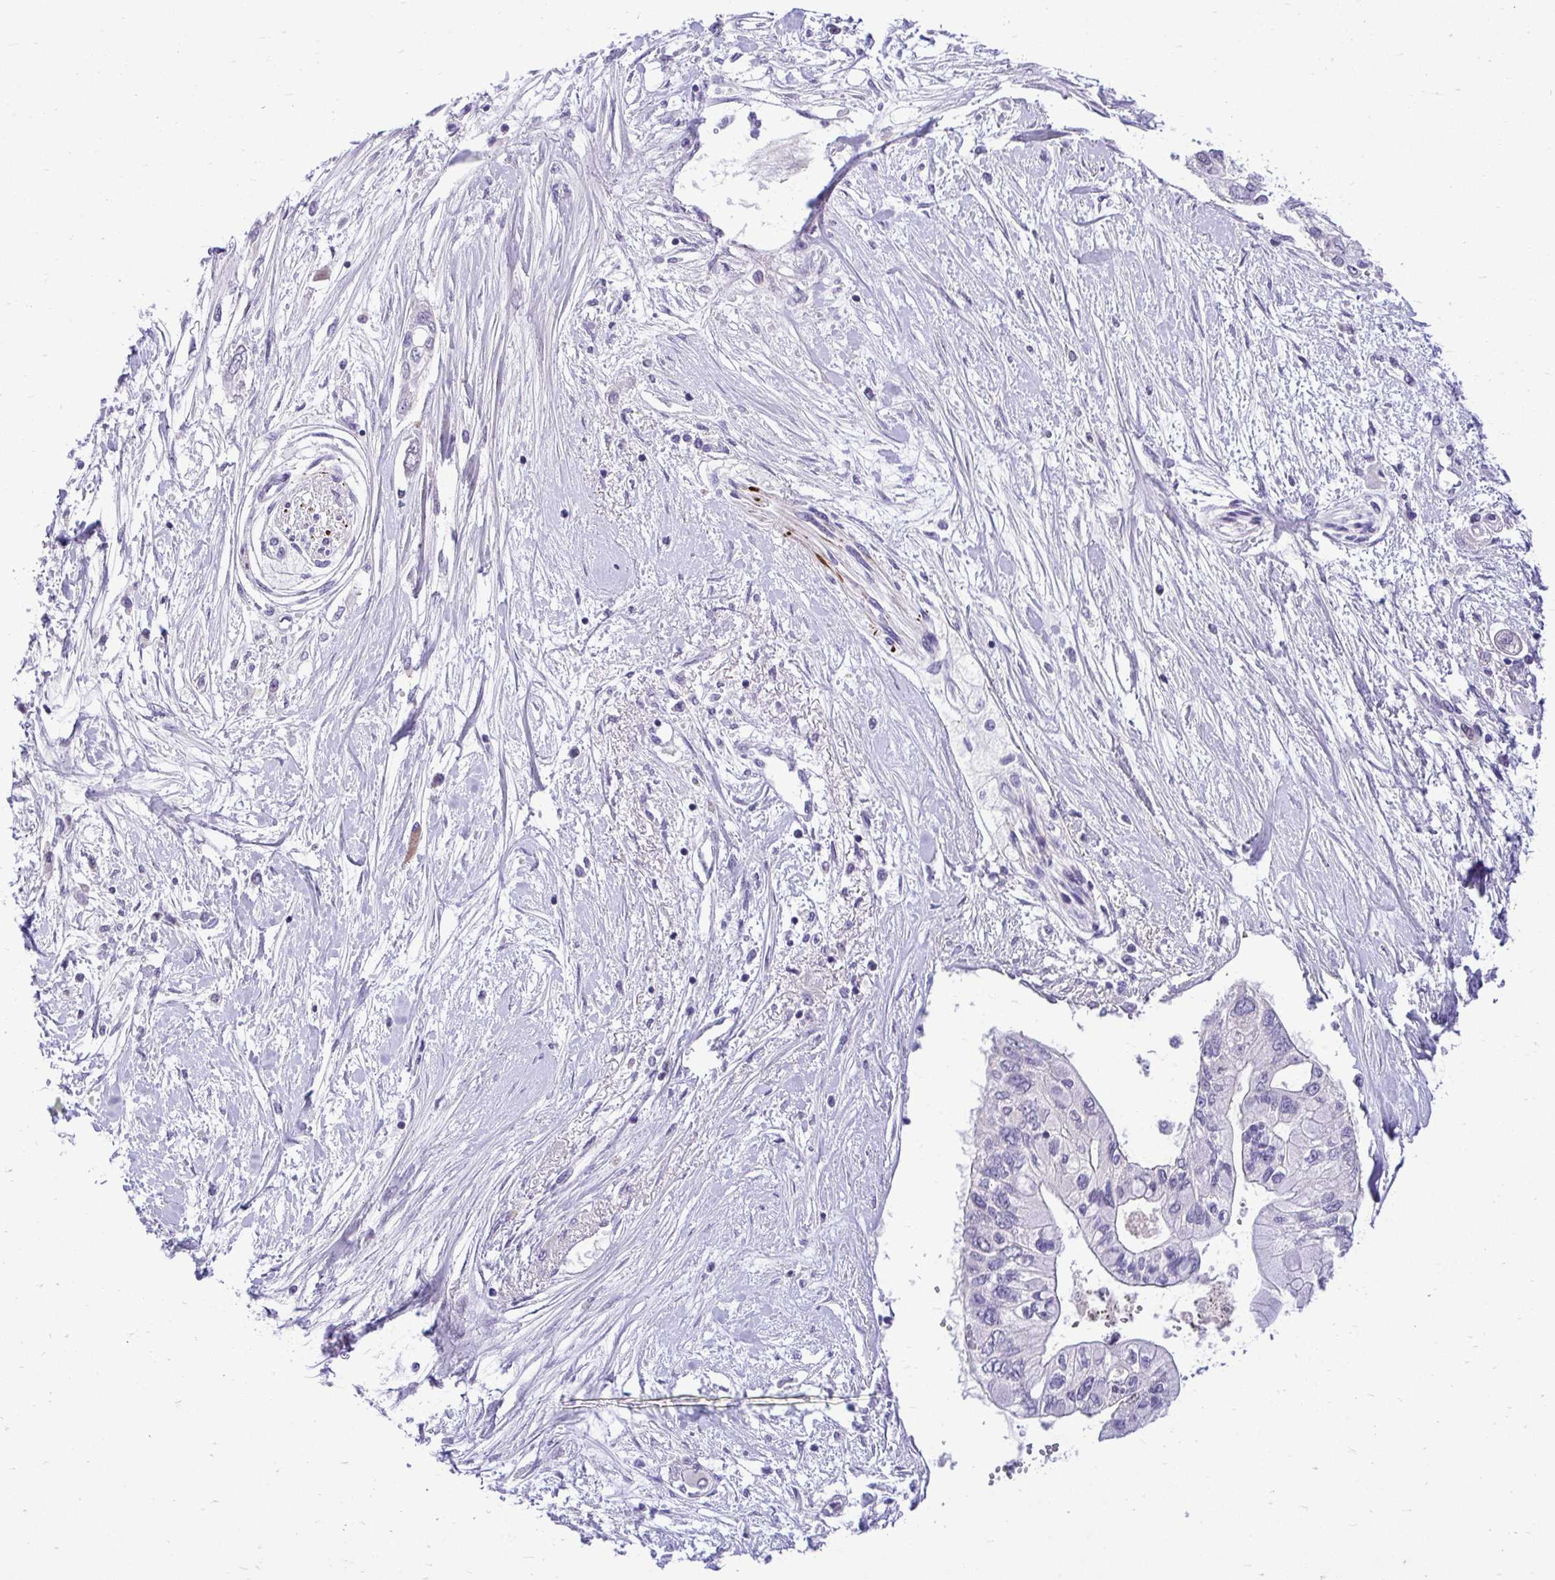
{"staining": {"intensity": "negative", "quantity": "none", "location": "none"}, "tissue": "pancreatic cancer", "cell_type": "Tumor cells", "image_type": "cancer", "snomed": [{"axis": "morphology", "description": "Adenocarcinoma, NOS"}, {"axis": "topography", "description": "Pancreas"}], "caption": "DAB immunohistochemical staining of human pancreatic adenocarcinoma demonstrates no significant staining in tumor cells.", "gene": "CDC20", "patient": {"sex": "female", "age": 77}}